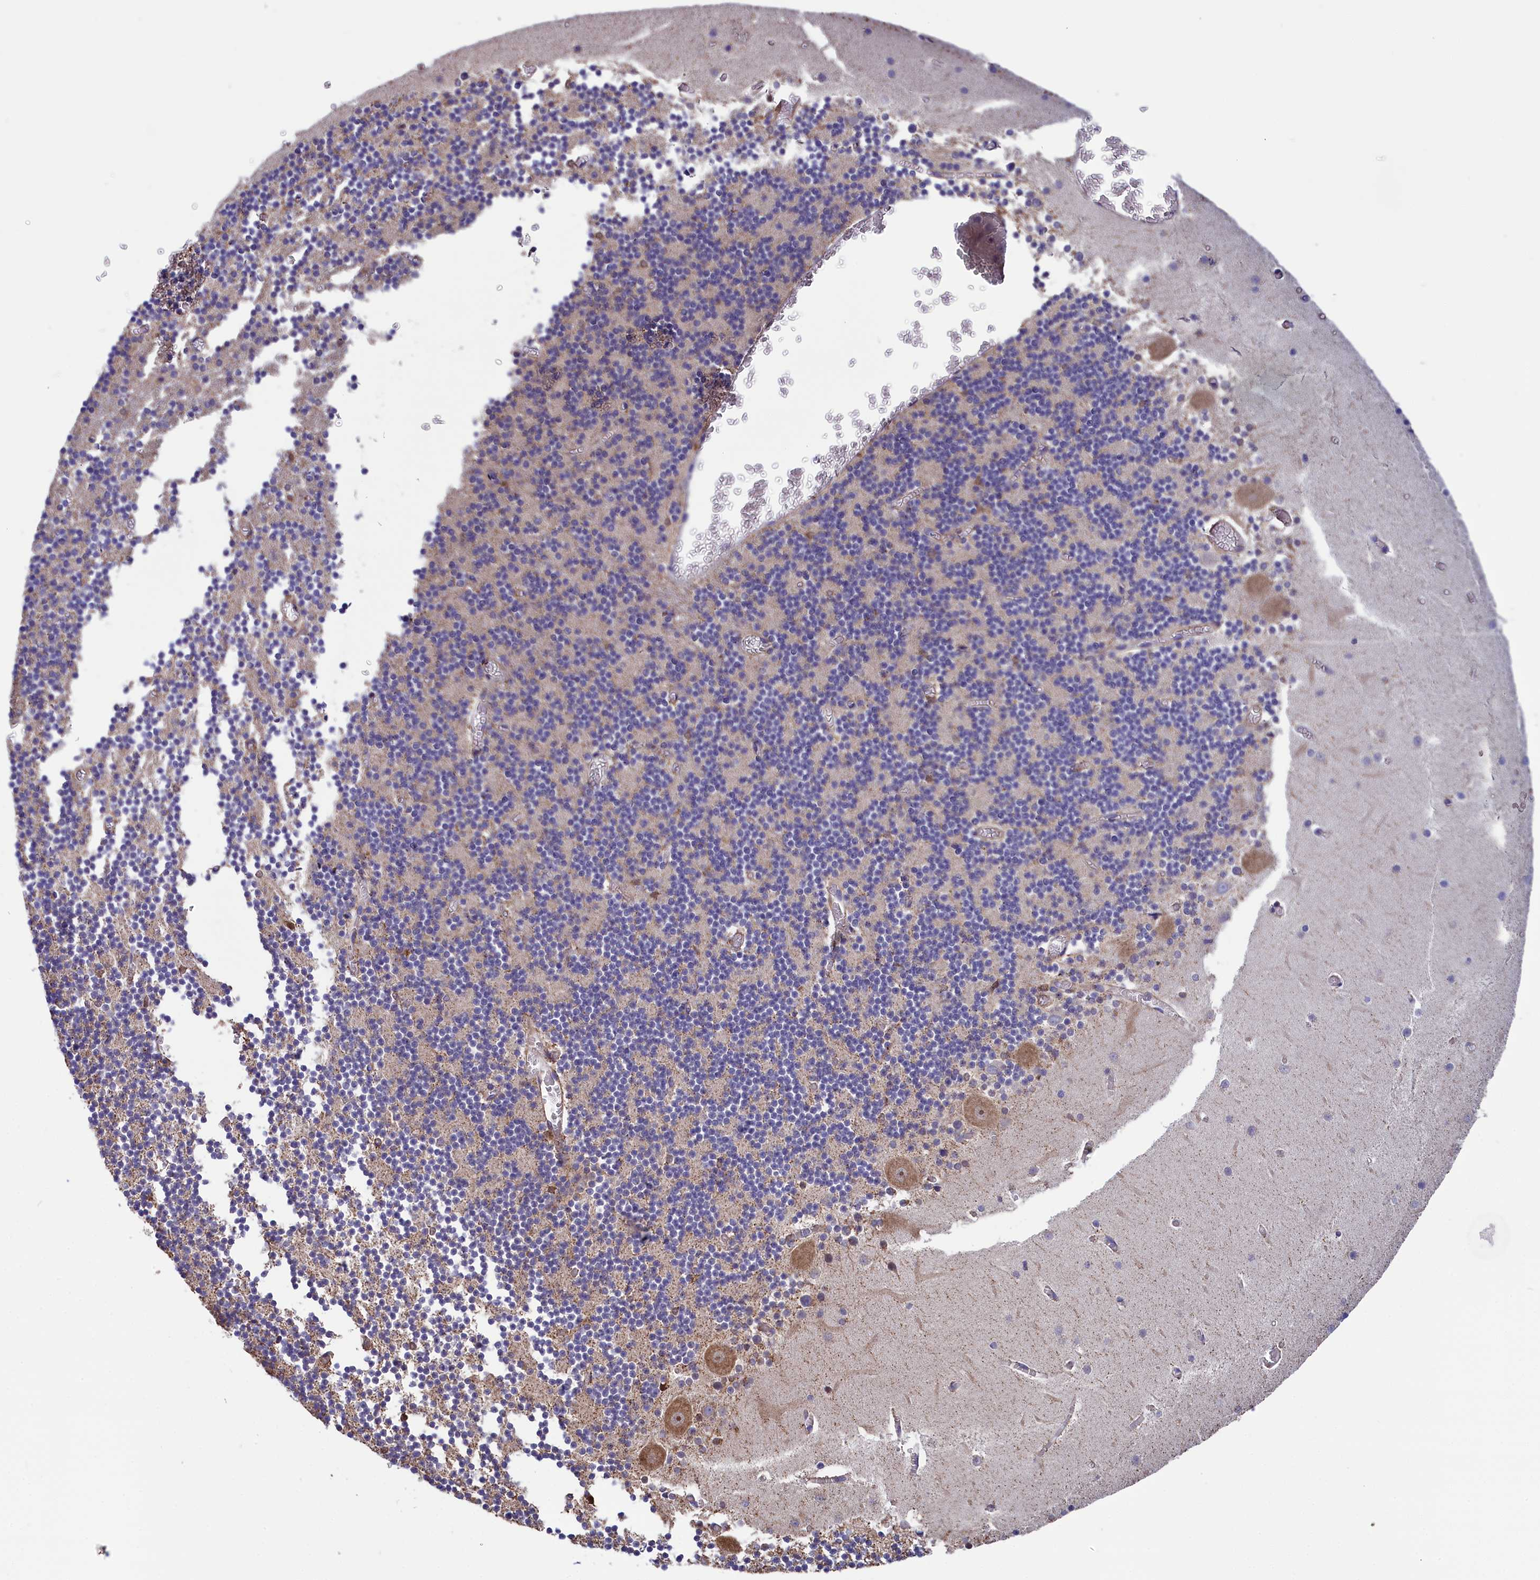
{"staining": {"intensity": "negative", "quantity": "none", "location": "none"}, "tissue": "cerebellum", "cell_type": "Cells in granular layer", "image_type": "normal", "snomed": [{"axis": "morphology", "description": "Normal tissue, NOS"}, {"axis": "topography", "description": "Cerebellum"}], "caption": "The histopathology image reveals no significant expression in cells in granular layer of cerebellum. (Brightfield microscopy of DAB (3,3'-diaminobenzidine) immunohistochemistry (IHC) at high magnification).", "gene": "GATB", "patient": {"sex": "female", "age": 28}}